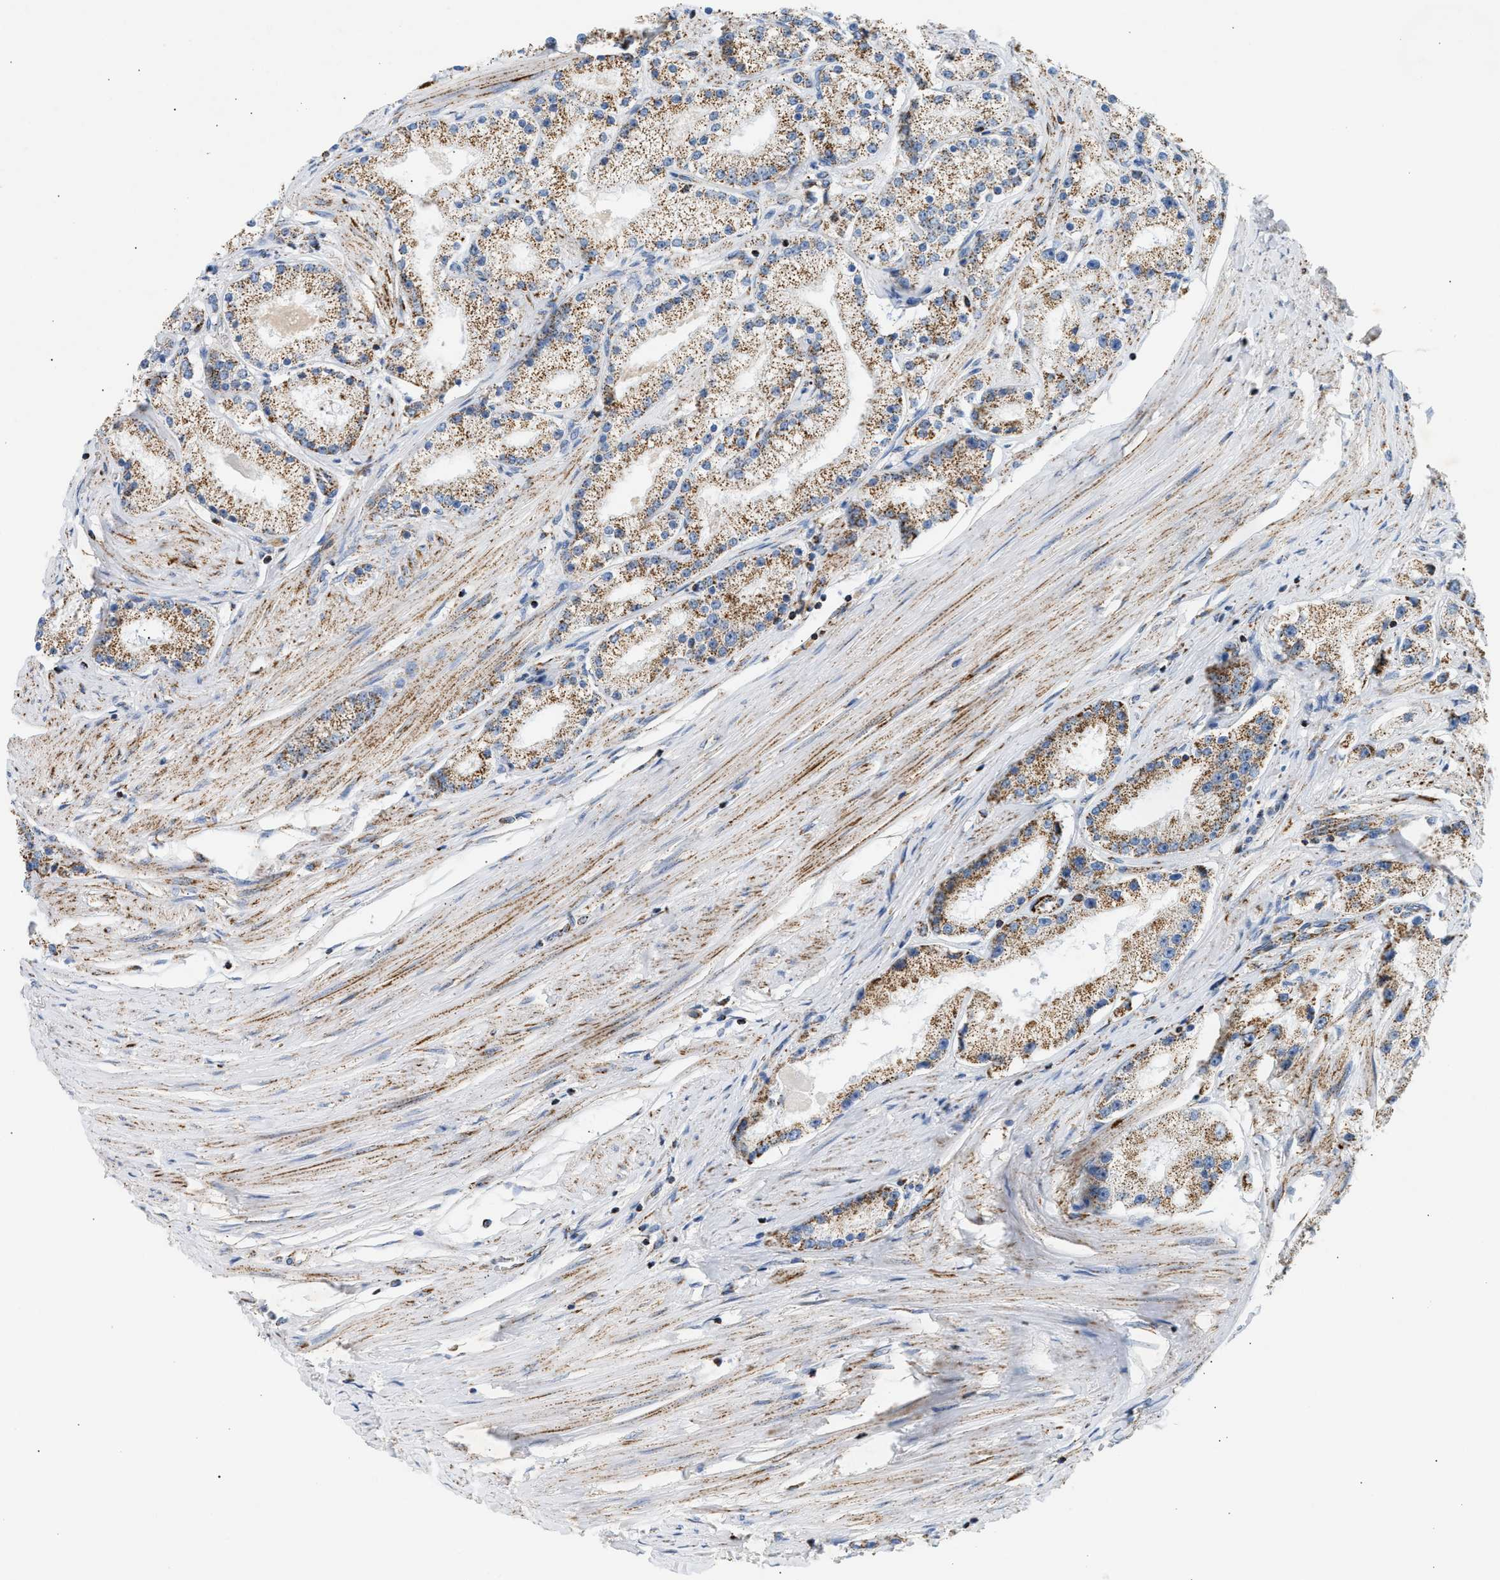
{"staining": {"intensity": "moderate", "quantity": ">75%", "location": "cytoplasmic/membranous"}, "tissue": "prostate cancer", "cell_type": "Tumor cells", "image_type": "cancer", "snomed": [{"axis": "morphology", "description": "Adenocarcinoma, Low grade"}, {"axis": "topography", "description": "Prostate"}], "caption": "This is a micrograph of immunohistochemistry staining of adenocarcinoma (low-grade) (prostate), which shows moderate staining in the cytoplasmic/membranous of tumor cells.", "gene": "OGDH", "patient": {"sex": "male", "age": 63}}